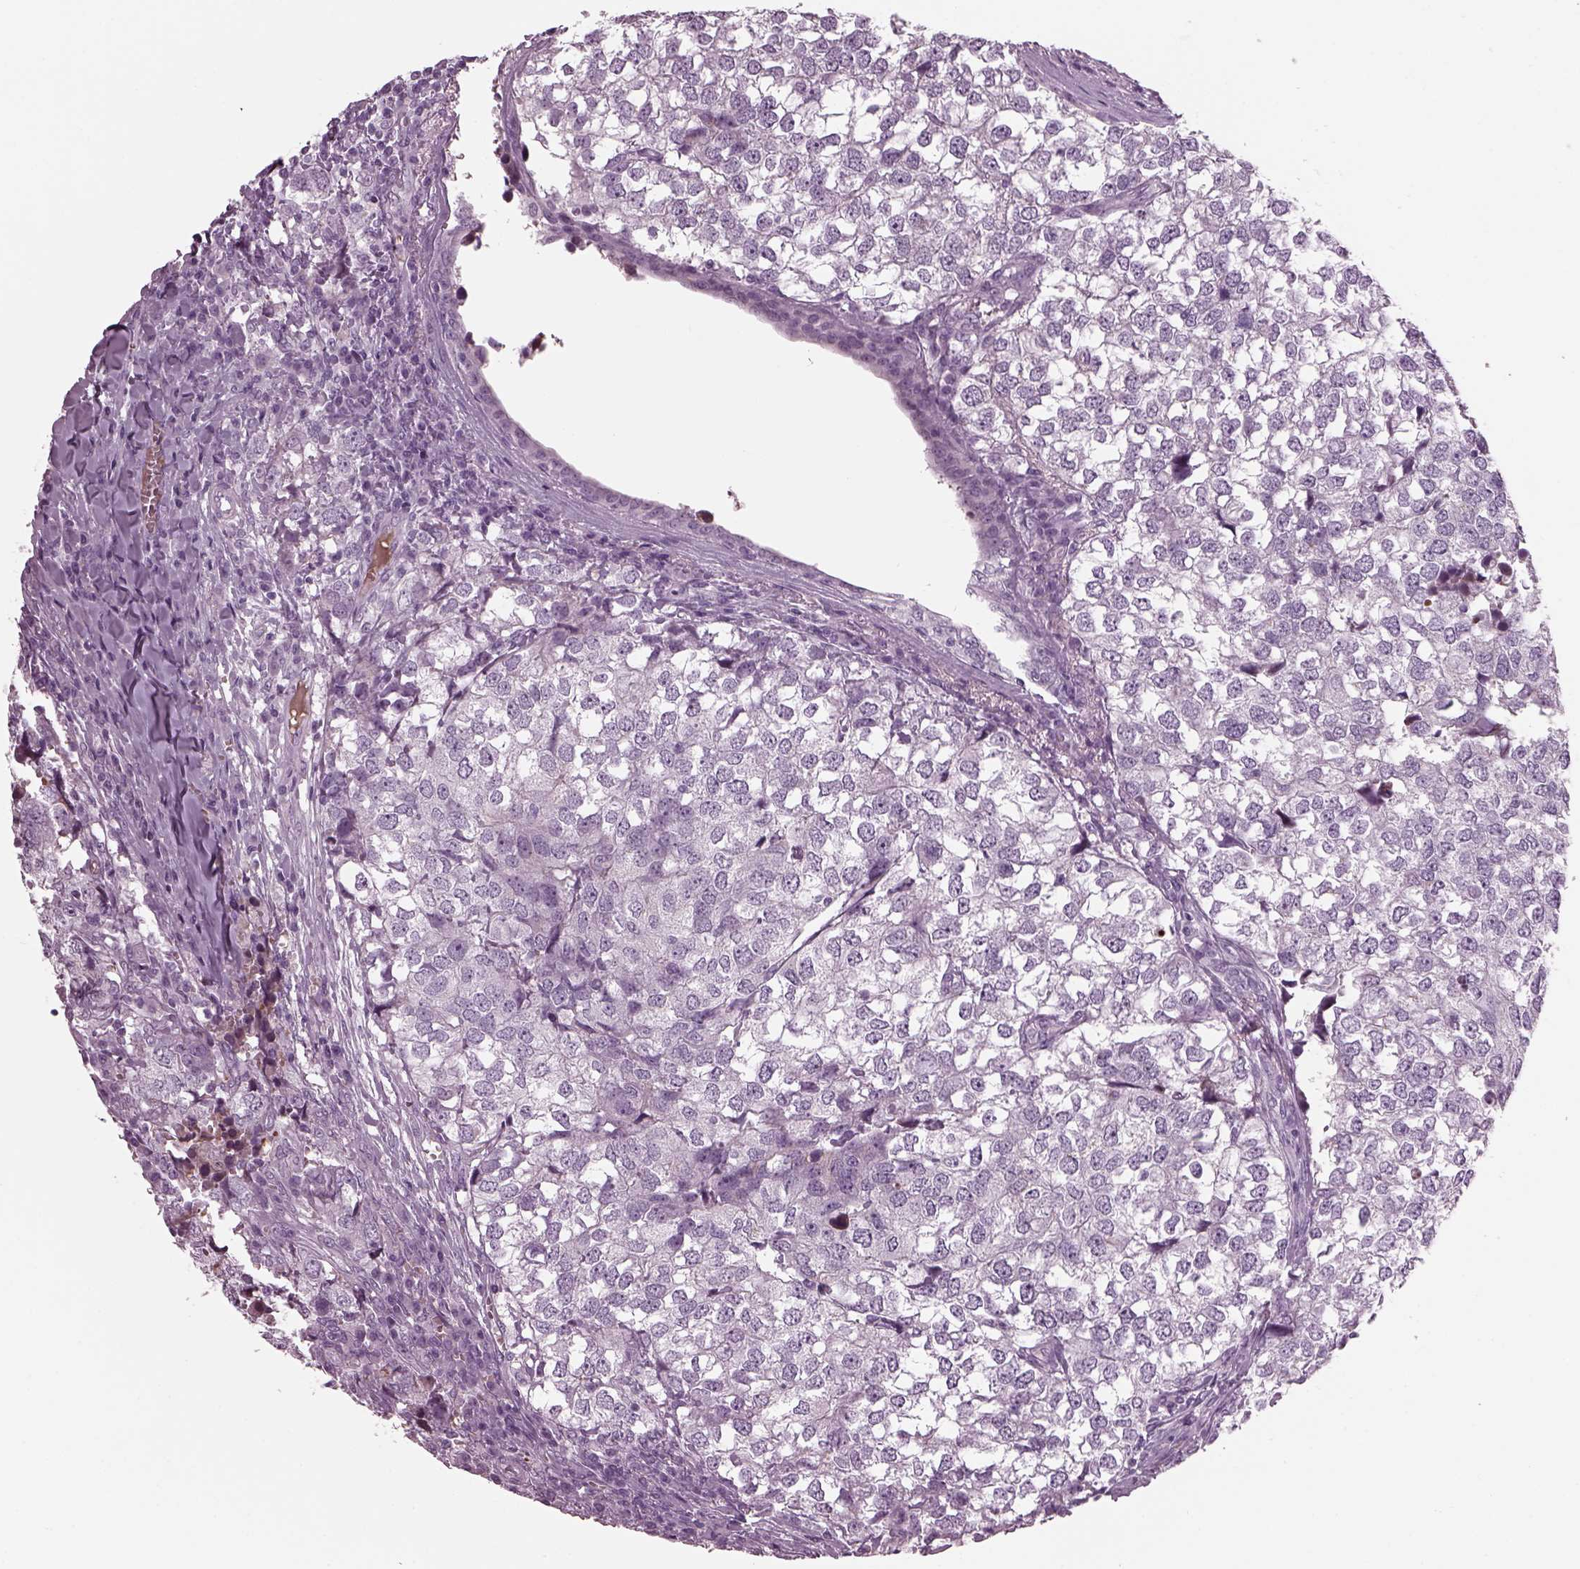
{"staining": {"intensity": "negative", "quantity": "none", "location": "none"}, "tissue": "breast cancer", "cell_type": "Tumor cells", "image_type": "cancer", "snomed": [{"axis": "morphology", "description": "Duct carcinoma"}, {"axis": "topography", "description": "Breast"}], "caption": "Tumor cells are negative for brown protein staining in infiltrating ductal carcinoma (breast).", "gene": "DPYSL5", "patient": {"sex": "female", "age": 30}}